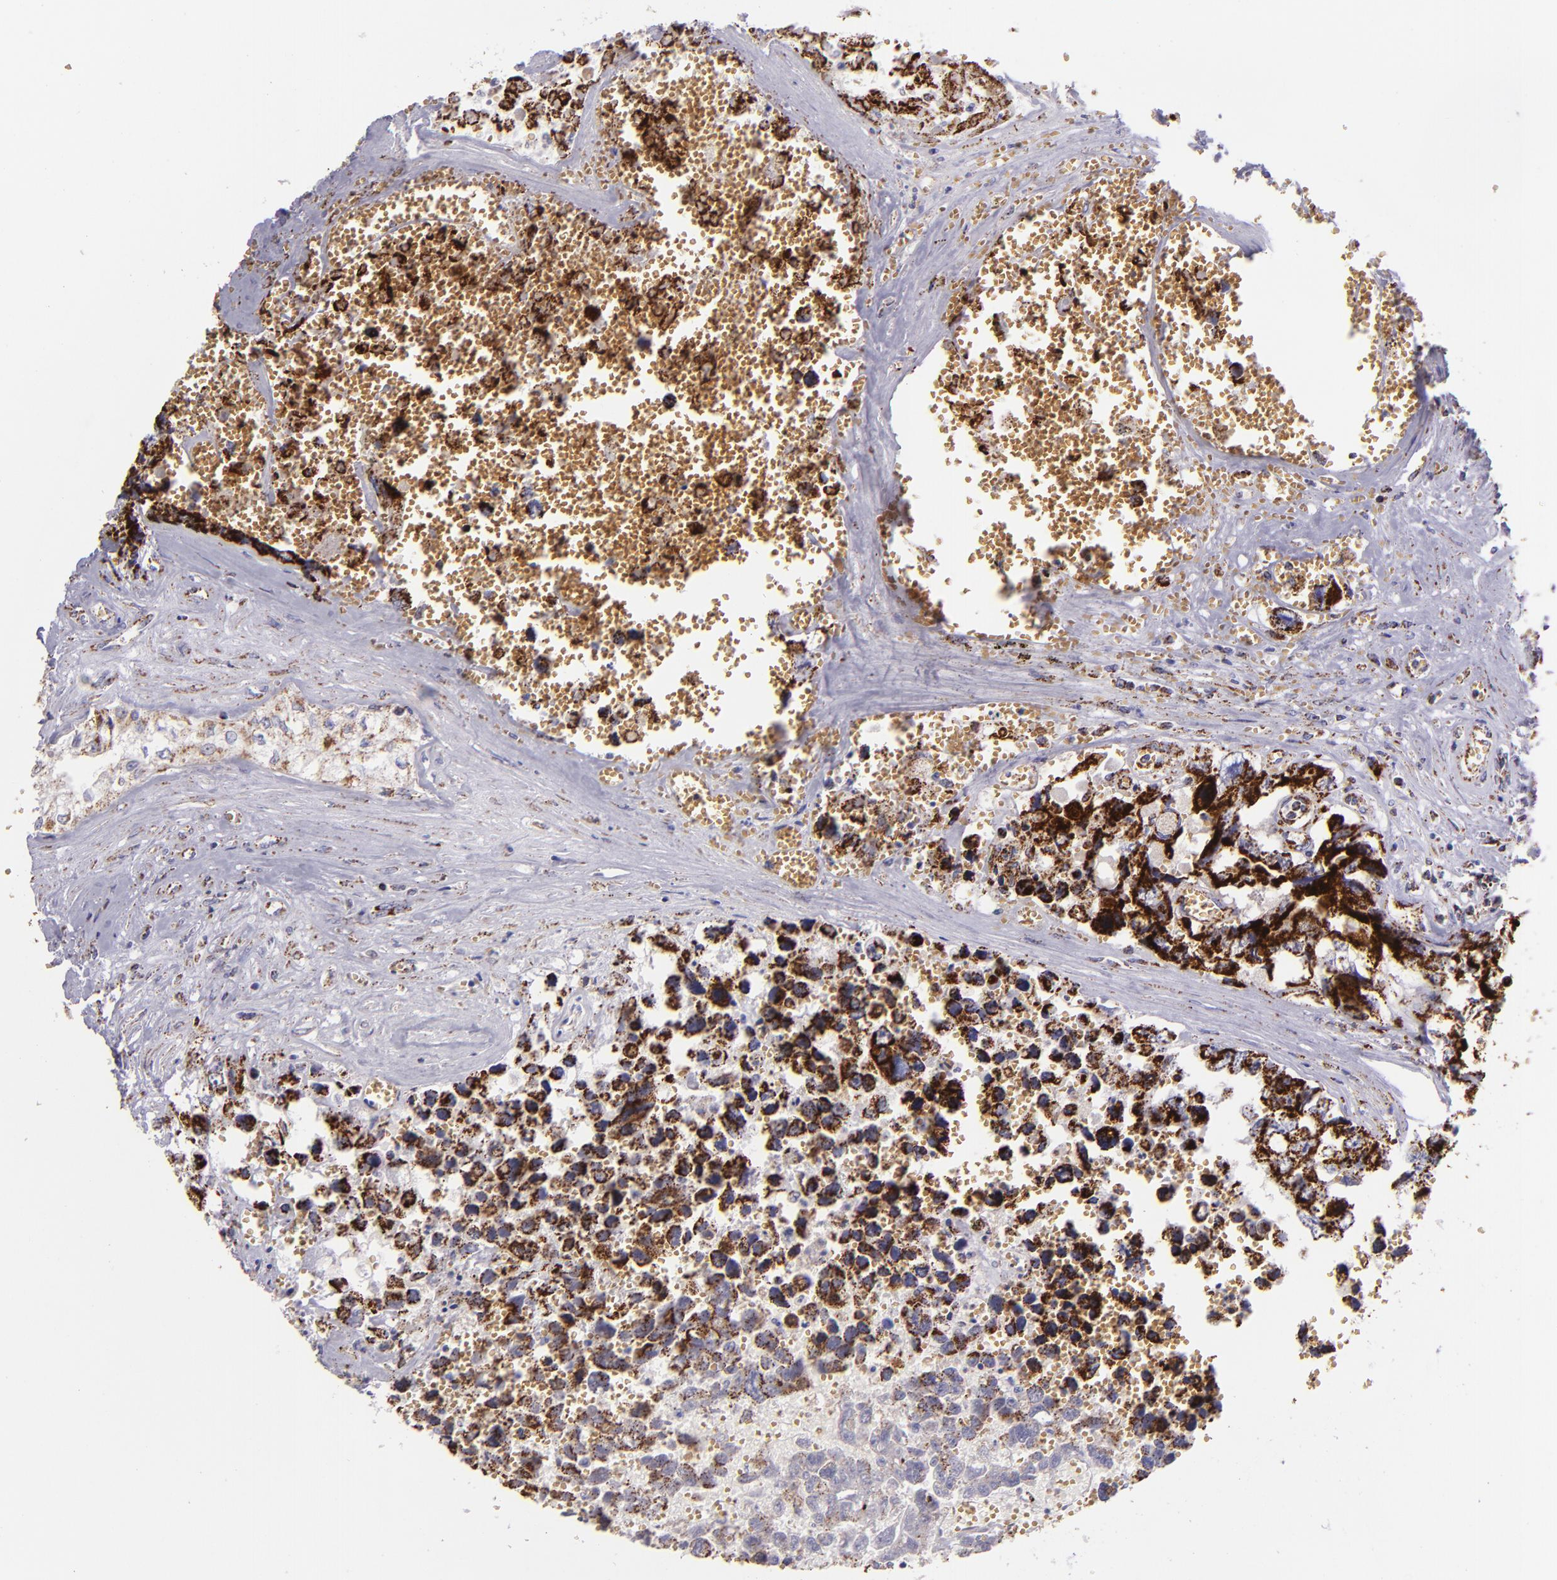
{"staining": {"intensity": "strong", "quantity": ">75%", "location": "cytoplasmic/membranous"}, "tissue": "testis cancer", "cell_type": "Tumor cells", "image_type": "cancer", "snomed": [{"axis": "morphology", "description": "Carcinoma, Embryonal, NOS"}, {"axis": "topography", "description": "Testis"}], "caption": "IHC (DAB) staining of testis cancer shows strong cytoplasmic/membranous protein positivity in approximately >75% of tumor cells.", "gene": "HSPD1", "patient": {"sex": "male", "age": 31}}